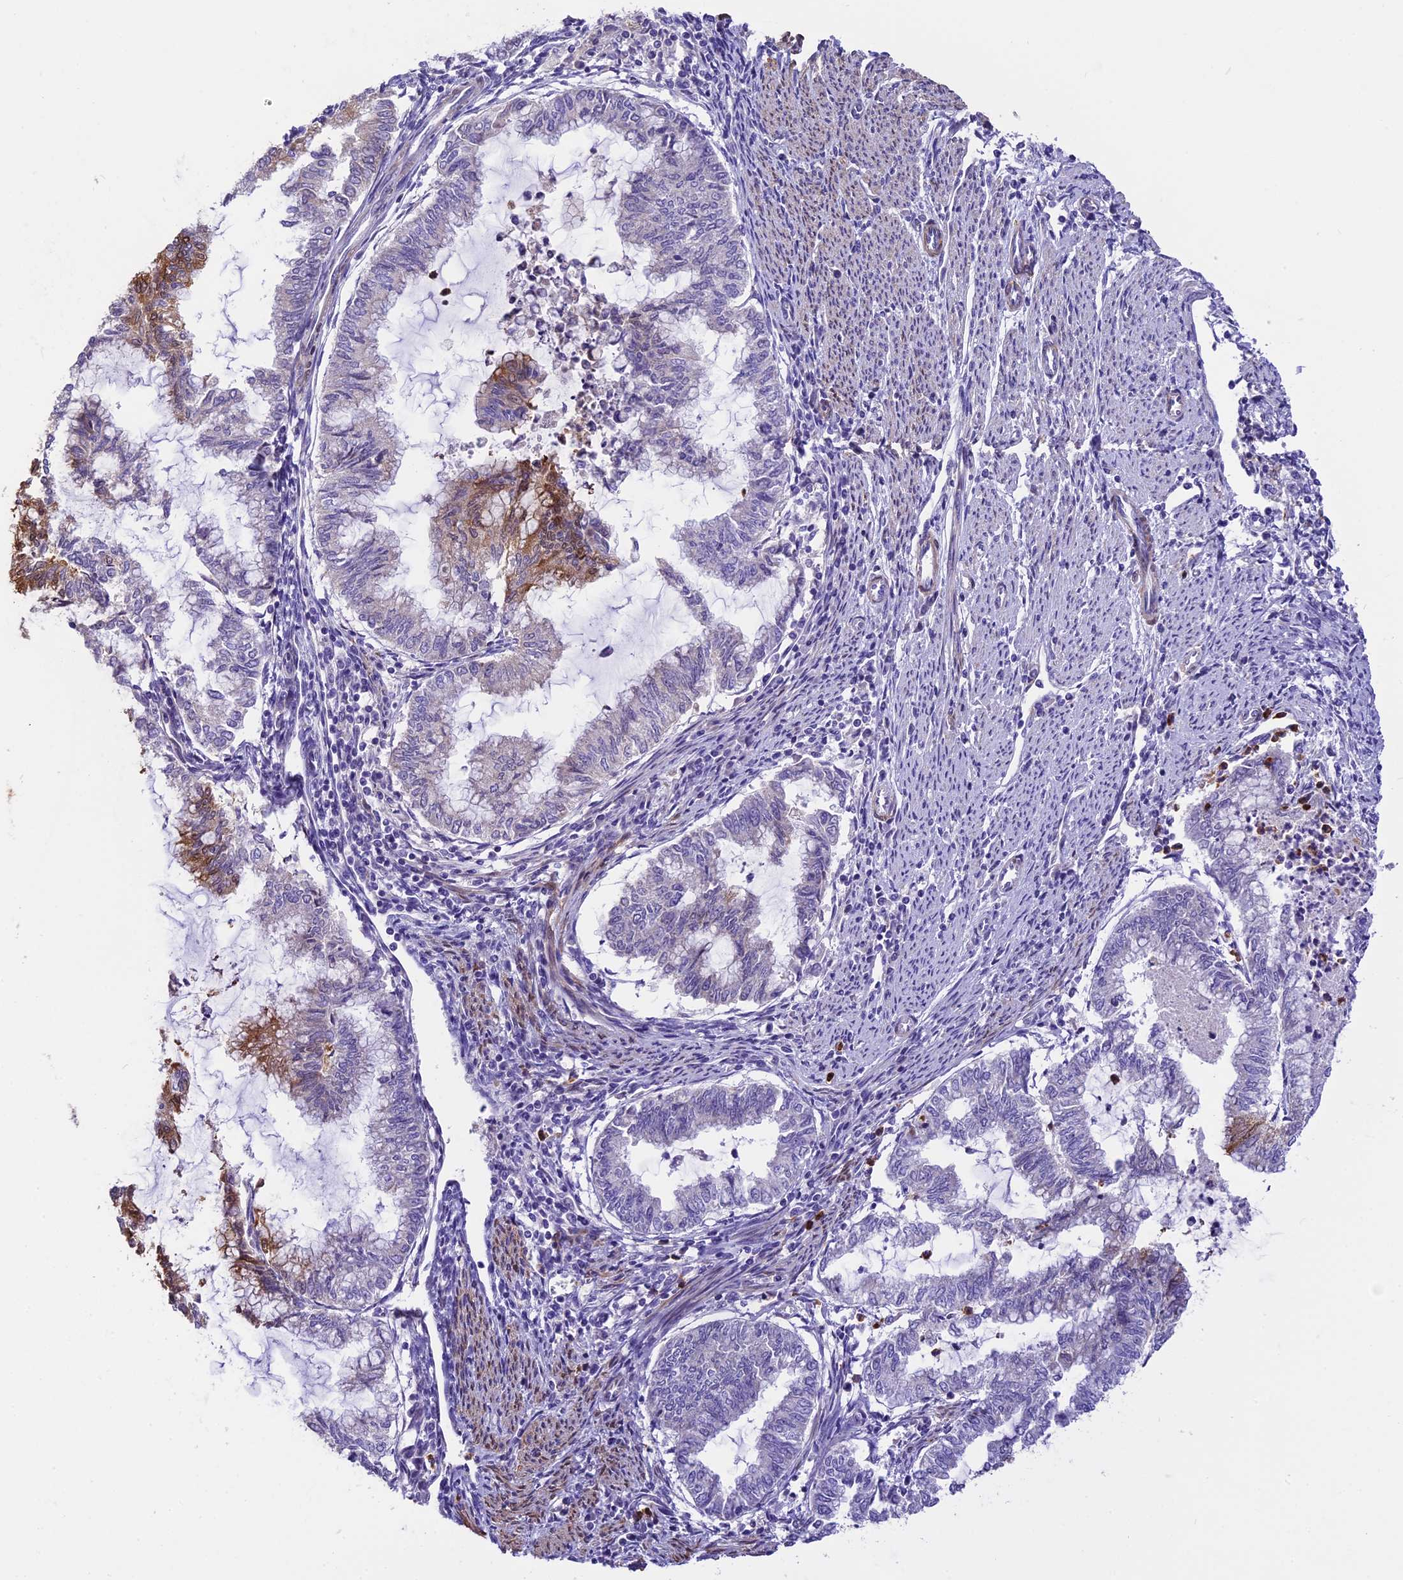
{"staining": {"intensity": "strong", "quantity": "<25%", "location": "cytoplasmic/membranous,nuclear"}, "tissue": "endometrial cancer", "cell_type": "Tumor cells", "image_type": "cancer", "snomed": [{"axis": "morphology", "description": "Adenocarcinoma, NOS"}, {"axis": "topography", "description": "Endometrium"}], "caption": "Approximately <25% of tumor cells in human endometrial cancer exhibit strong cytoplasmic/membranous and nuclear protein positivity as visualized by brown immunohistochemical staining.", "gene": "MAP3K7CL", "patient": {"sex": "female", "age": 79}}